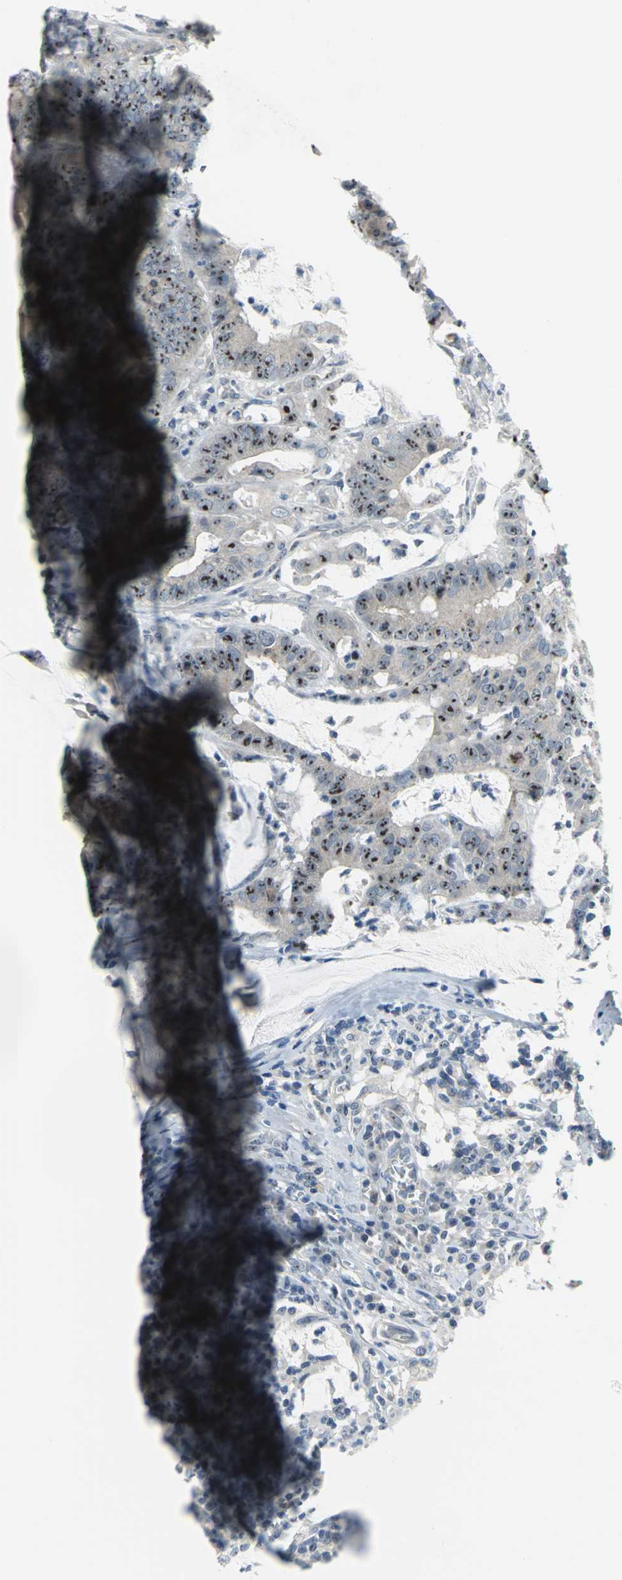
{"staining": {"intensity": "strong", "quantity": ">75%", "location": "nuclear"}, "tissue": "colorectal cancer", "cell_type": "Tumor cells", "image_type": "cancer", "snomed": [{"axis": "morphology", "description": "Adenocarcinoma, NOS"}, {"axis": "topography", "description": "Colon"}], "caption": "Protein expression by IHC shows strong nuclear positivity in approximately >75% of tumor cells in colorectal cancer.", "gene": "MYBBP1A", "patient": {"sex": "male", "age": 45}}